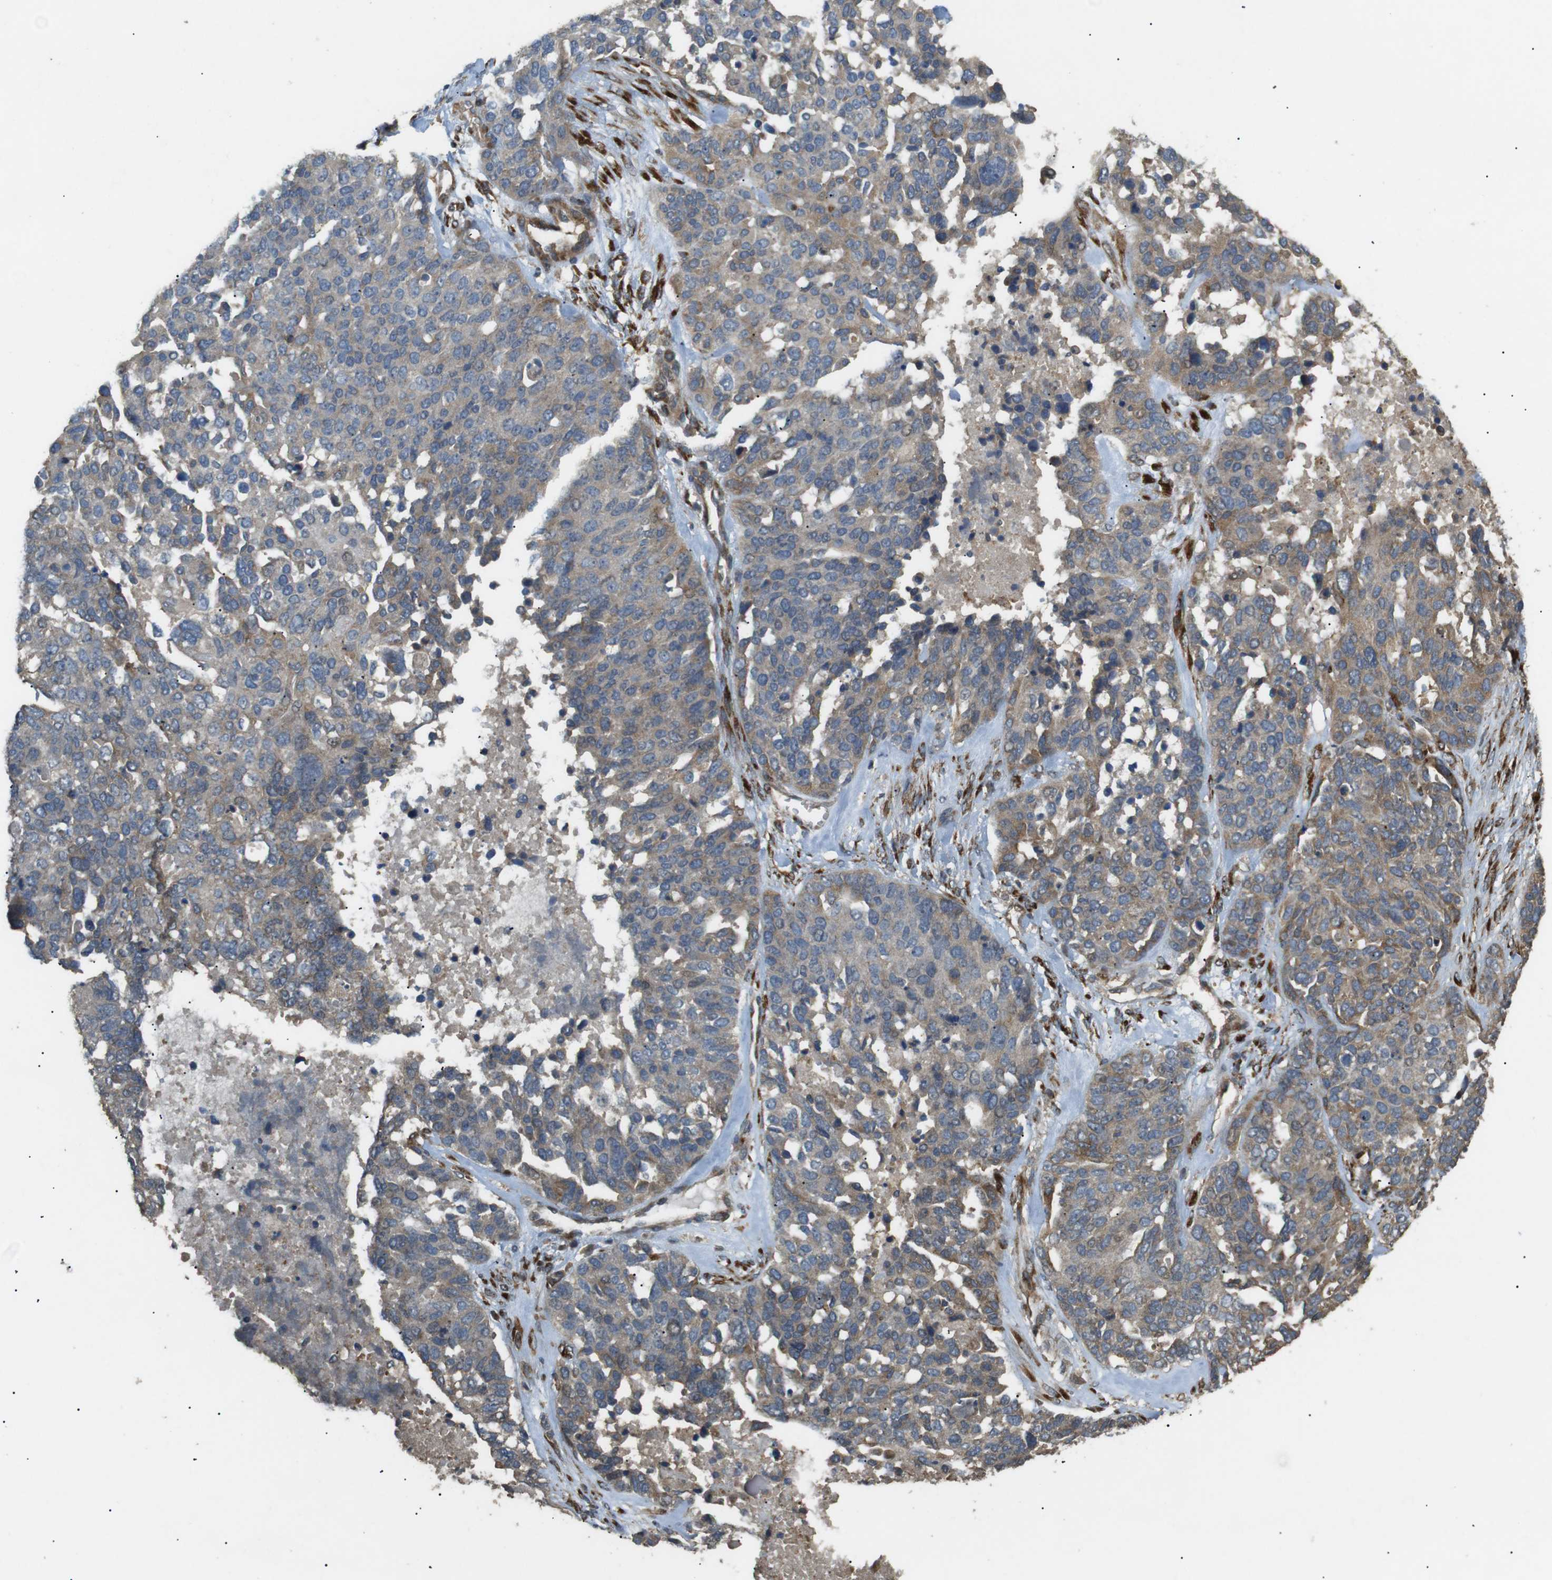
{"staining": {"intensity": "moderate", "quantity": ">75%", "location": "cytoplasmic/membranous"}, "tissue": "ovarian cancer", "cell_type": "Tumor cells", "image_type": "cancer", "snomed": [{"axis": "morphology", "description": "Cystadenocarcinoma, serous, NOS"}, {"axis": "topography", "description": "Ovary"}], "caption": "Immunohistochemistry (IHC) micrograph of human serous cystadenocarcinoma (ovarian) stained for a protein (brown), which reveals medium levels of moderate cytoplasmic/membranous staining in approximately >75% of tumor cells.", "gene": "ARHGAP24", "patient": {"sex": "female", "age": 44}}